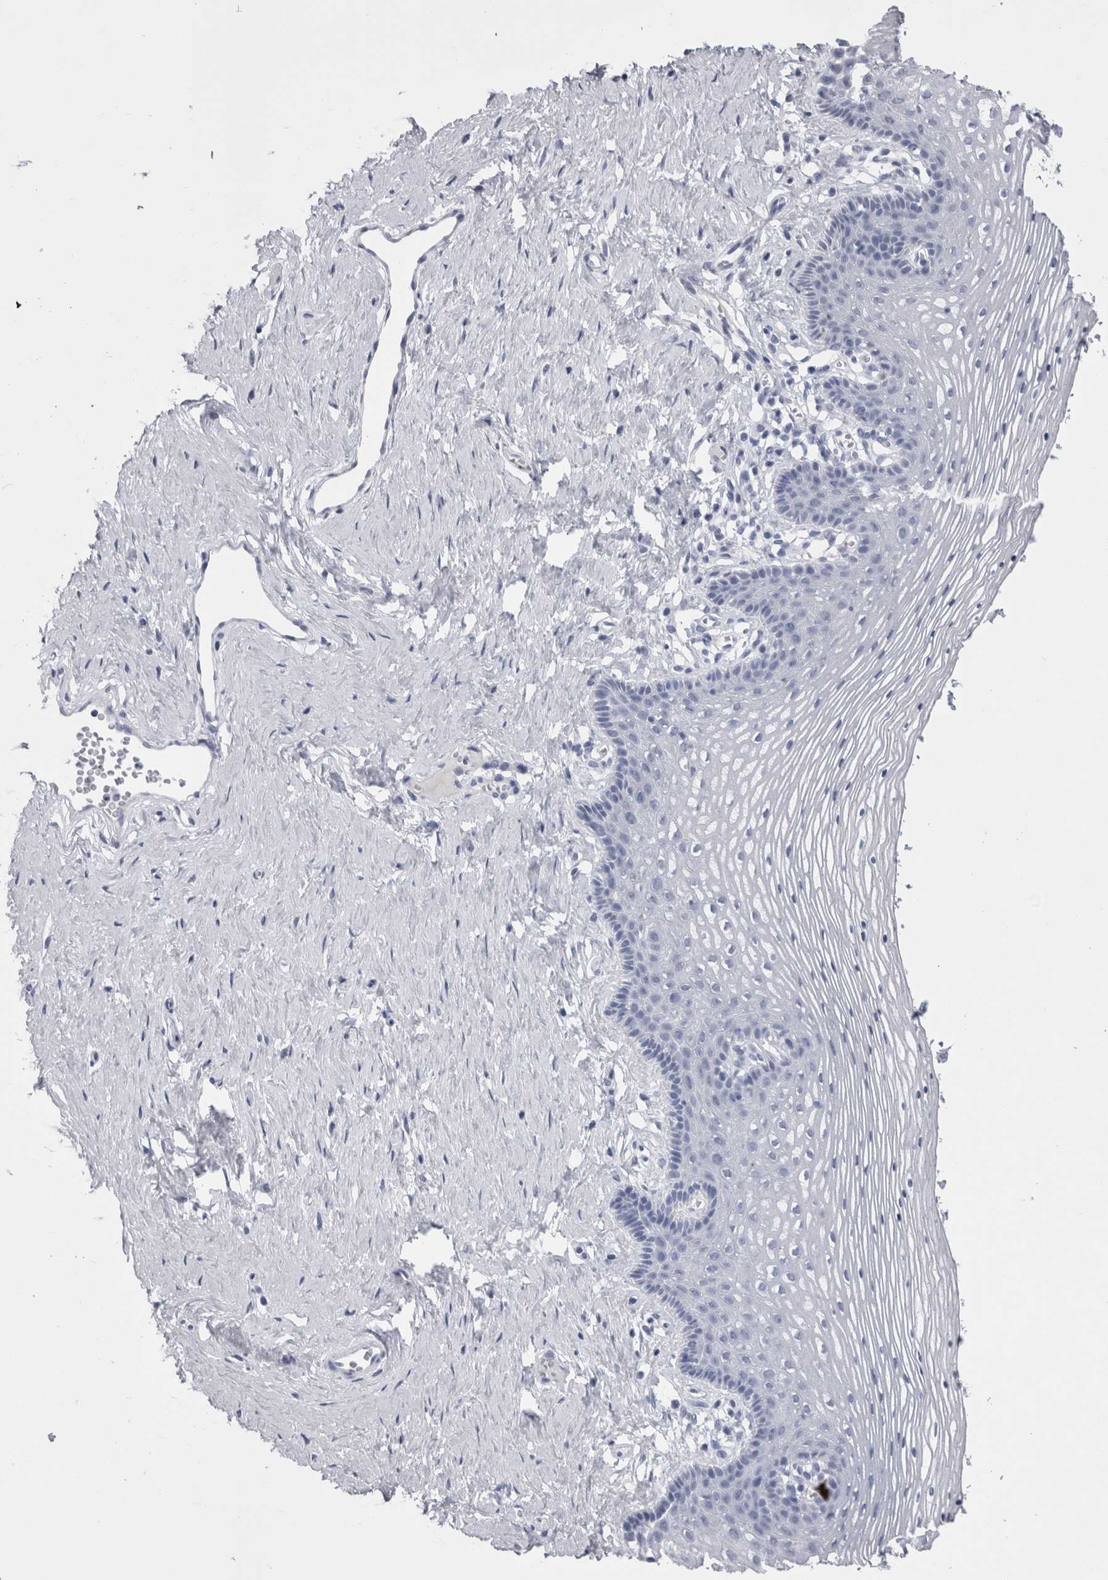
{"staining": {"intensity": "negative", "quantity": "none", "location": "none"}, "tissue": "vagina", "cell_type": "Squamous epithelial cells", "image_type": "normal", "snomed": [{"axis": "morphology", "description": "Normal tissue, NOS"}, {"axis": "topography", "description": "Vagina"}], "caption": "Human vagina stained for a protein using immunohistochemistry (IHC) displays no staining in squamous epithelial cells.", "gene": "PAX5", "patient": {"sex": "female", "age": 32}}